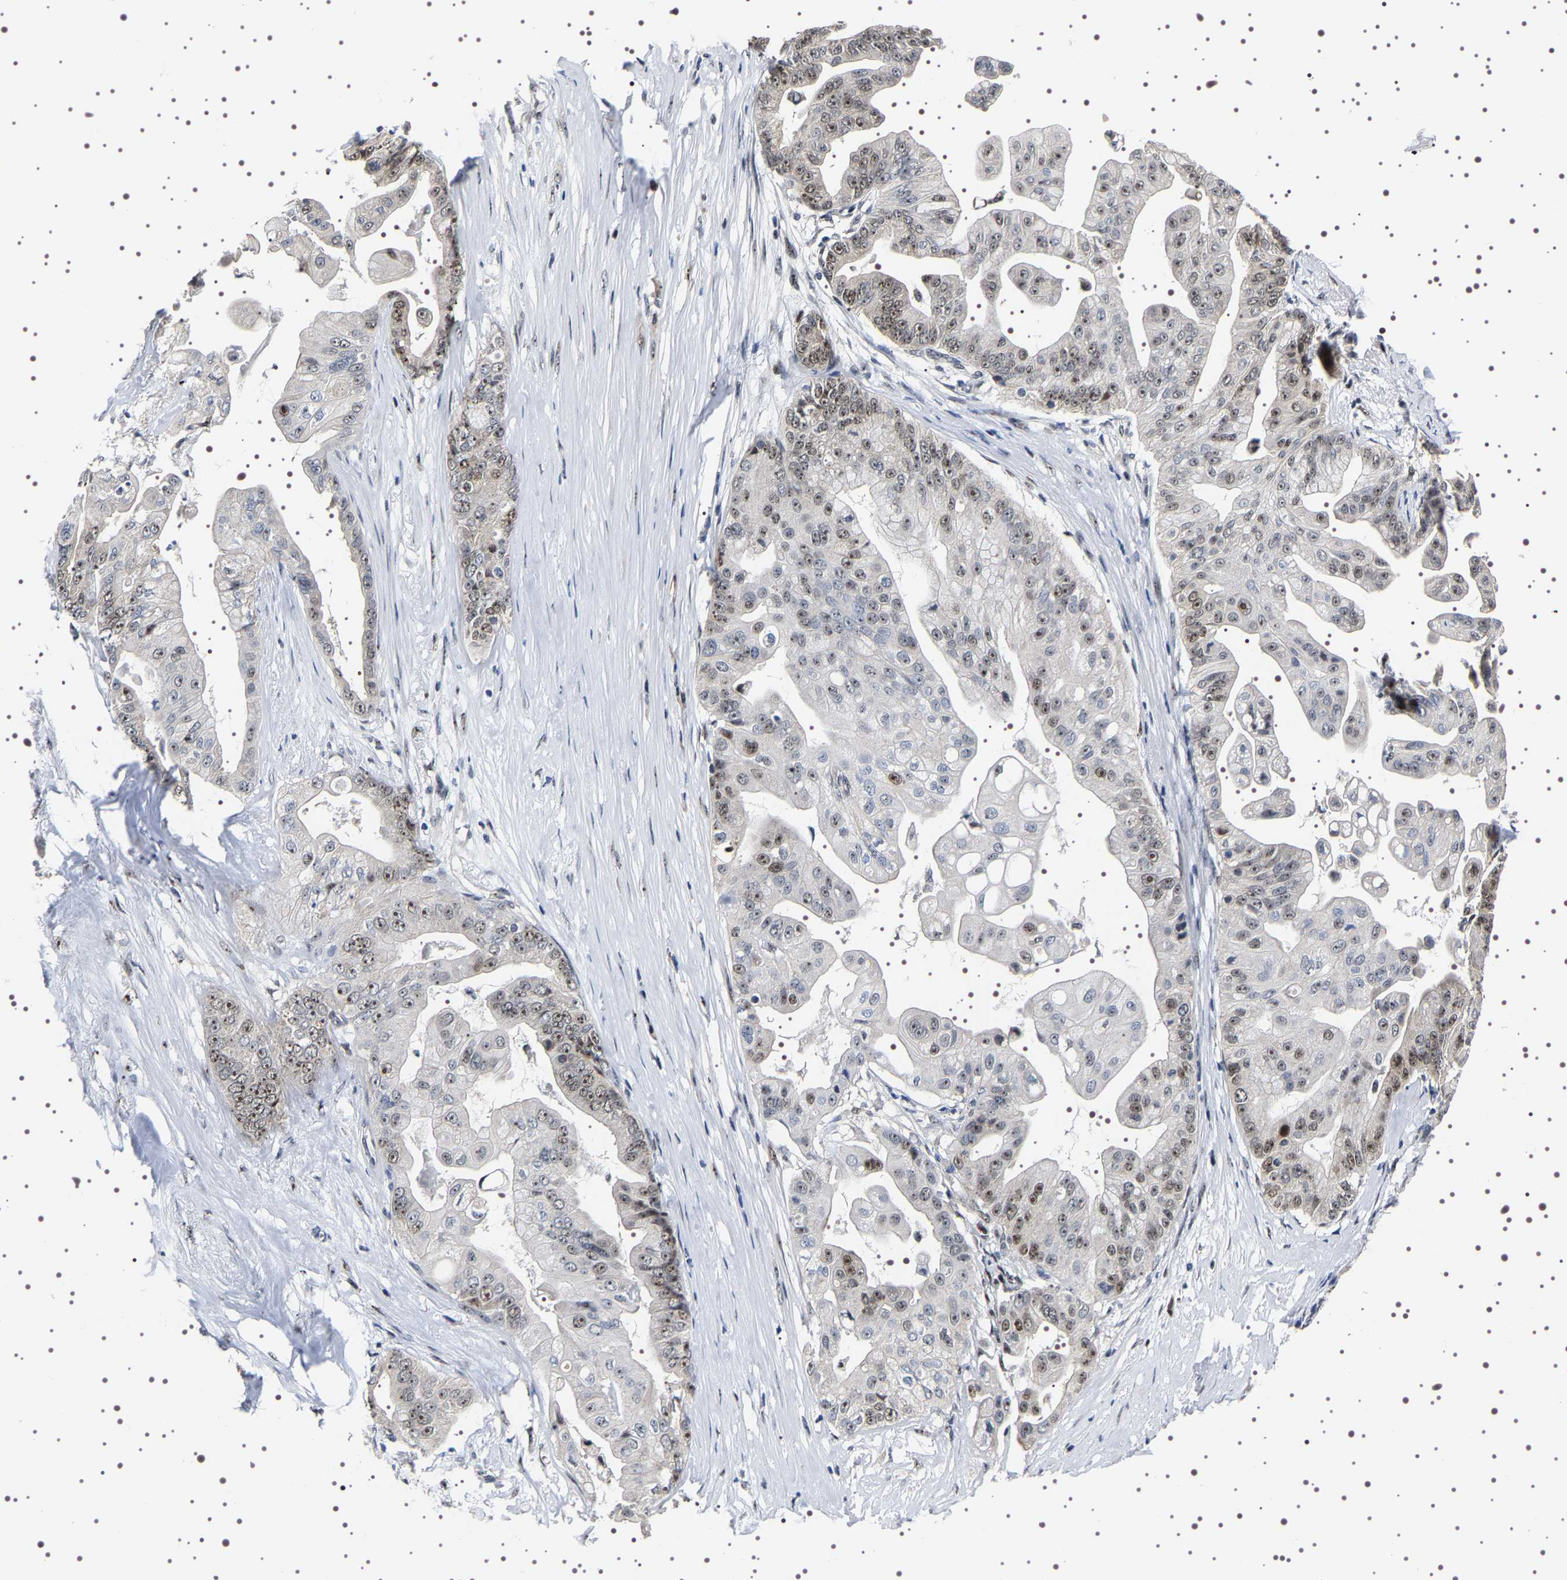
{"staining": {"intensity": "moderate", "quantity": "25%-75%", "location": "nuclear"}, "tissue": "pancreatic cancer", "cell_type": "Tumor cells", "image_type": "cancer", "snomed": [{"axis": "morphology", "description": "Adenocarcinoma, NOS"}, {"axis": "topography", "description": "Pancreas"}], "caption": "Pancreatic cancer stained with immunohistochemistry (IHC) reveals moderate nuclear positivity in about 25%-75% of tumor cells.", "gene": "GNL3", "patient": {"sex": "female", "age": 75}}